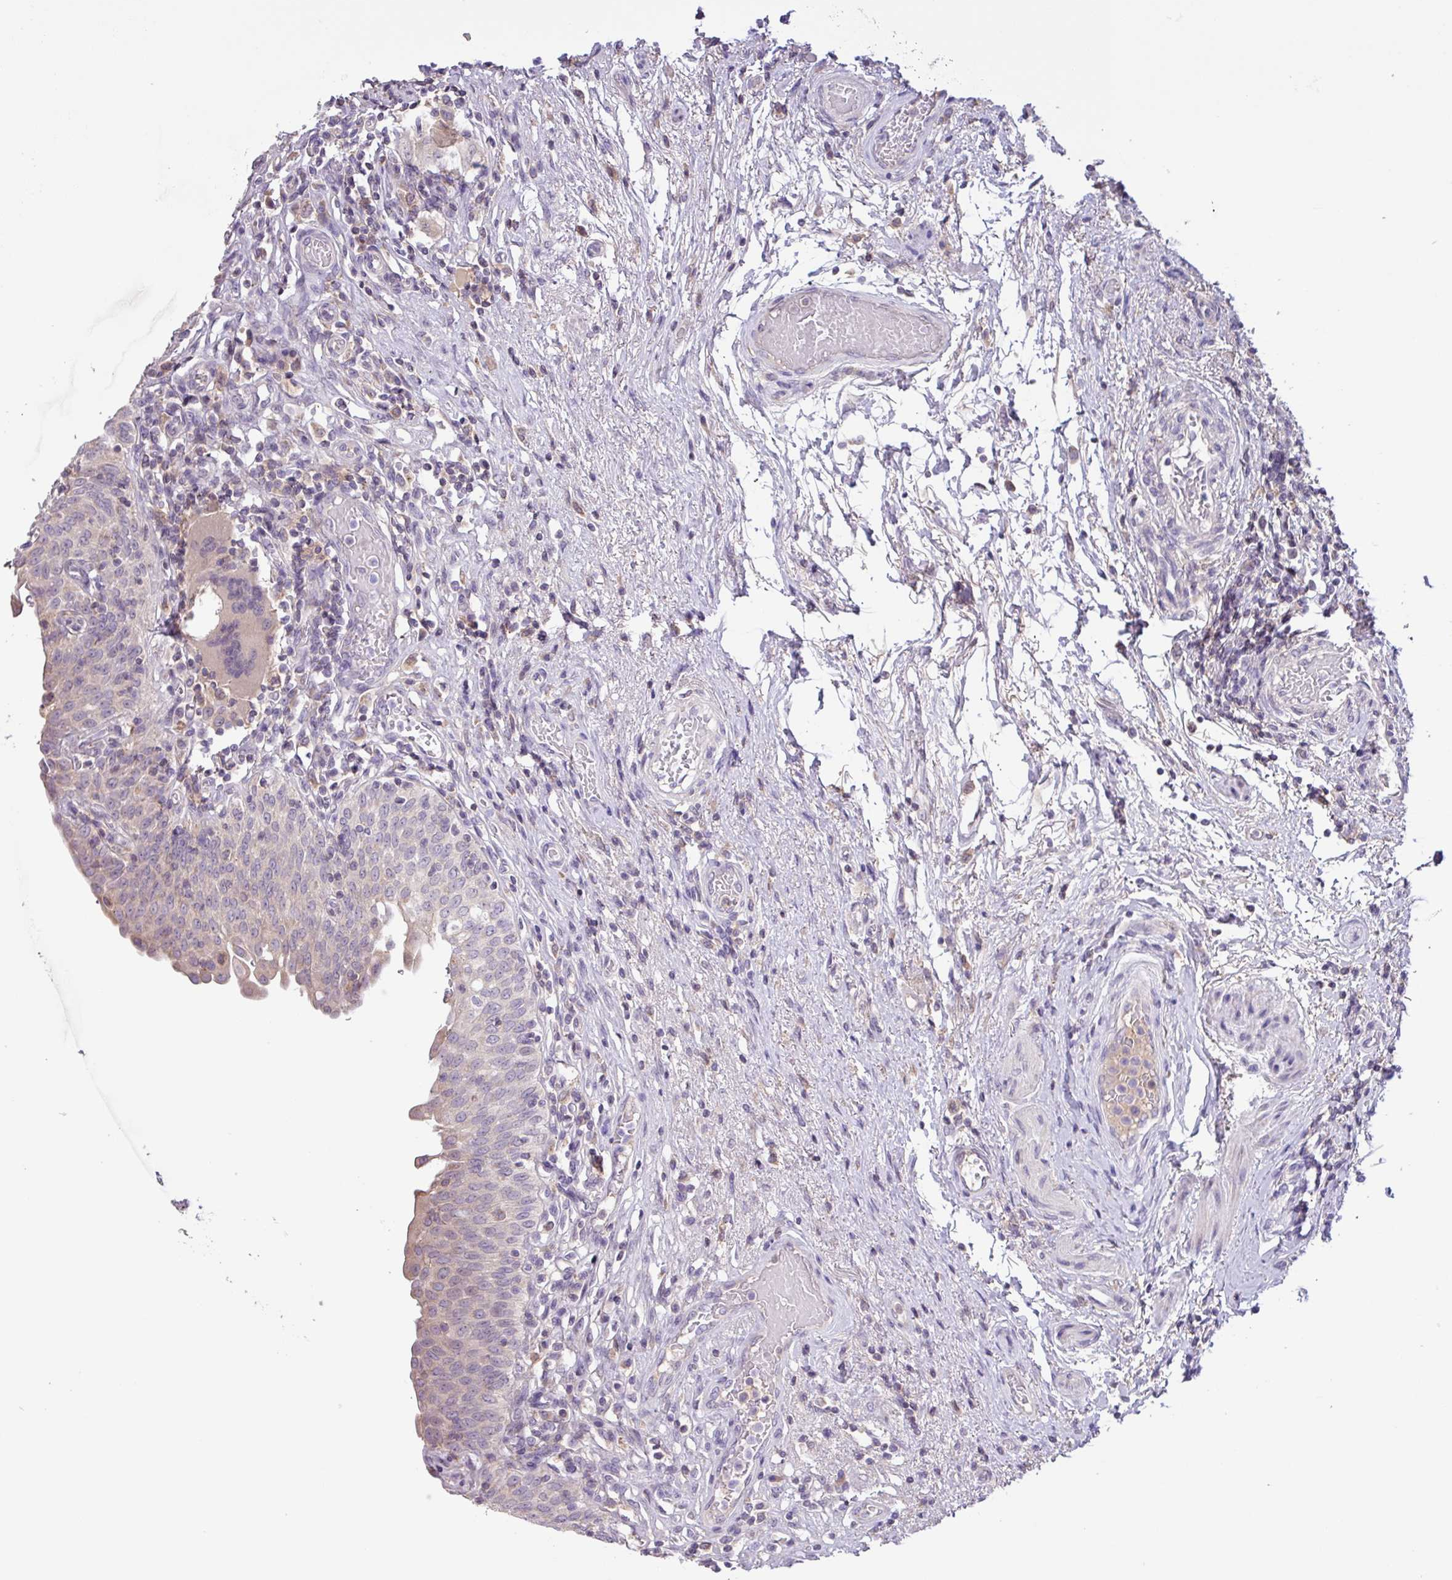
{"staining": {"intensity": "negative", "quantity": "none", "location": "none"}, "tissue": "urinary bladder", "cell_type": "Urothelial cells", "image_type": "normal", "snomed": [{"axis": "morphology", "description": "Normal tissue, NOS"}, {"axis": "topography", "description": "Urinary bladder"}], "caption": "High power microscopy micrograph of an immunohistochemistry micrograph of unremarkable urinary bladder, revealing no significant positivity in urothelial cells.", "gene": "SFTPB", "patient": {"sex": "male", "age": 71}}